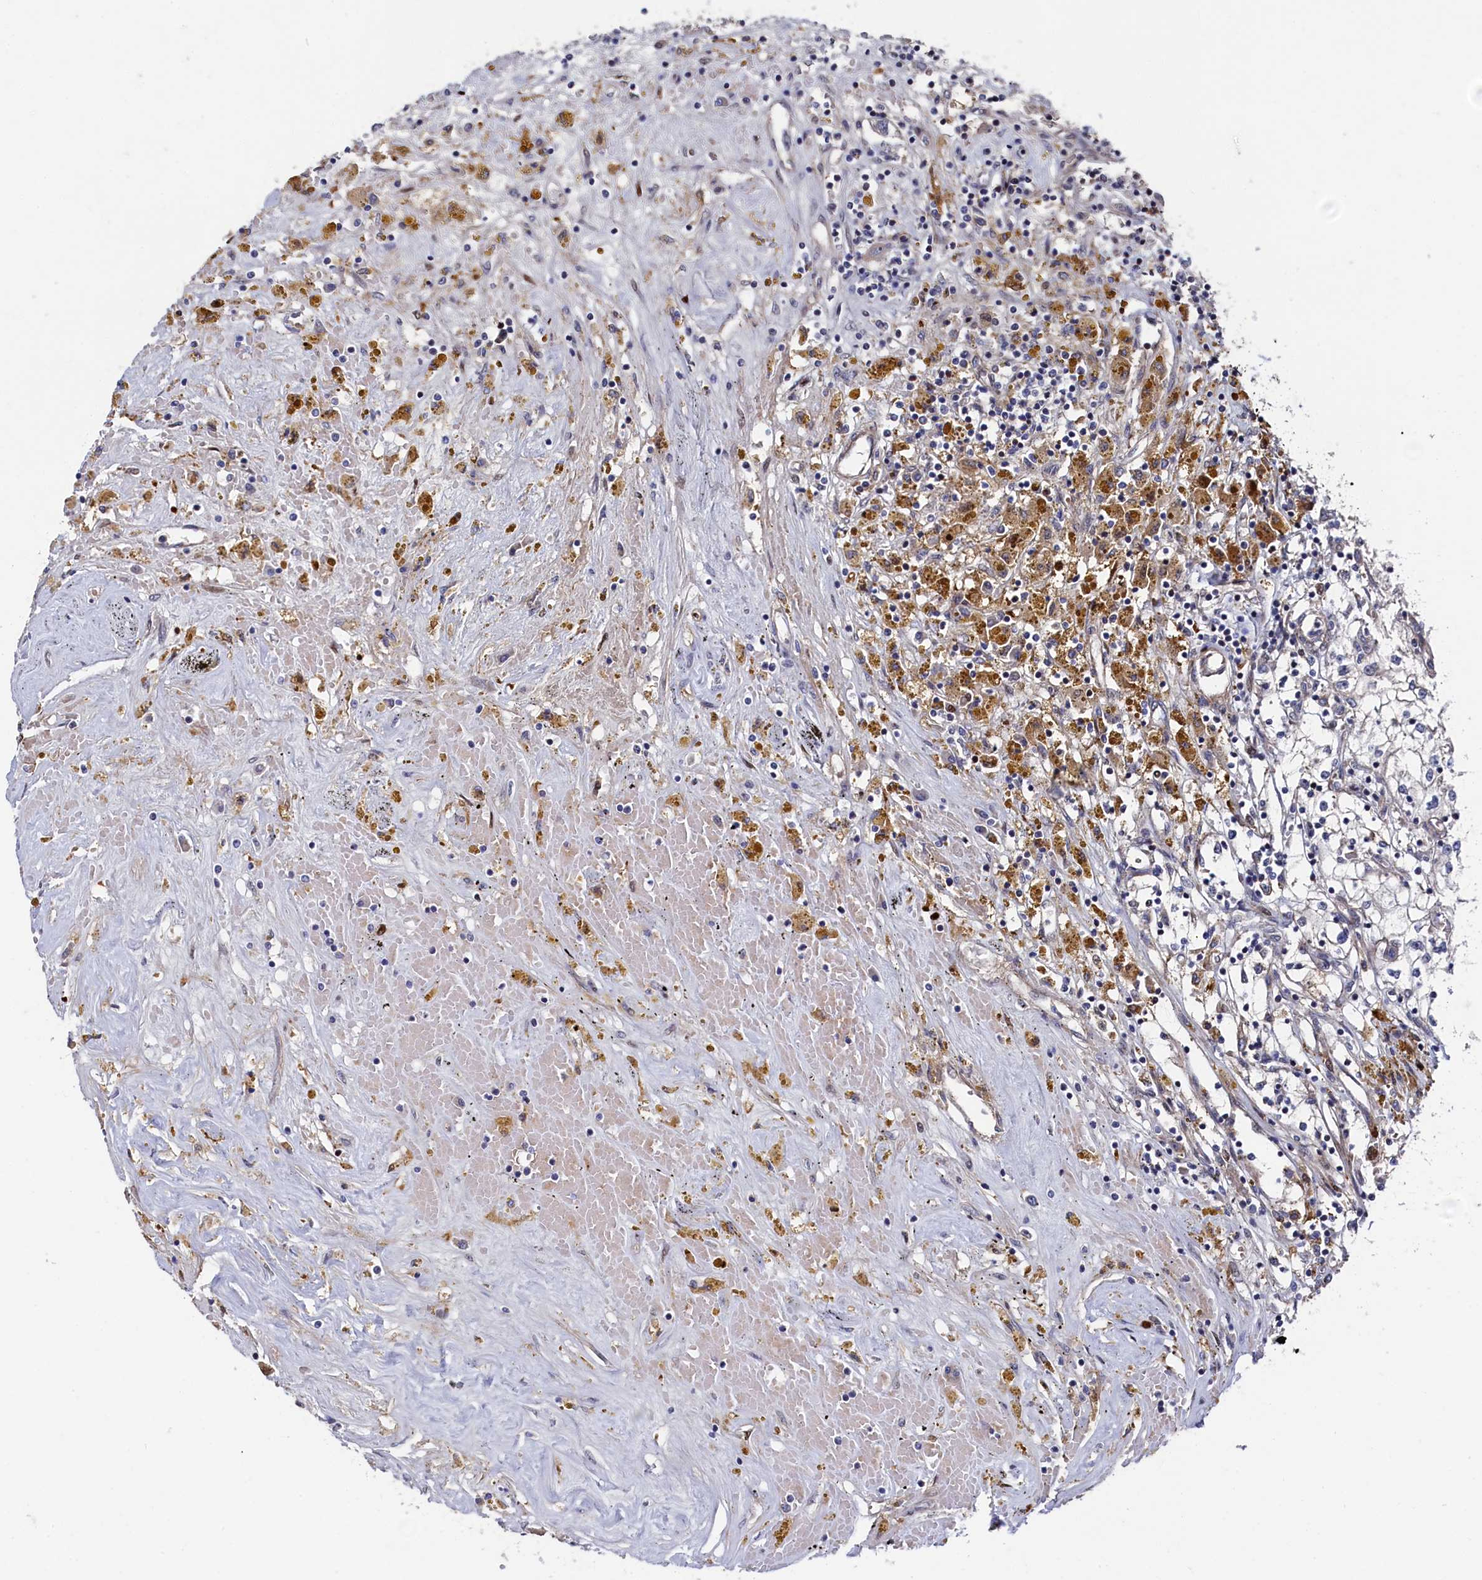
{"staining": {"intensity": "negative", "quantity": "none", "location": "none"}, "tissue": "renal cancer", "cell_type": "Tumor cells", "image_type": "cancer", "snomed": [{"axis": "morphology", "description": "Adenocarcinoma, NOS"}, {"axis": "topography", "description": "Kidney"}], "caption": "The histopathology image shows no staining of tumor cells in renal cancer (adenocarcinoma).", "gene": "ZNF891", "patient": {"sex": "male", "age": 56}}